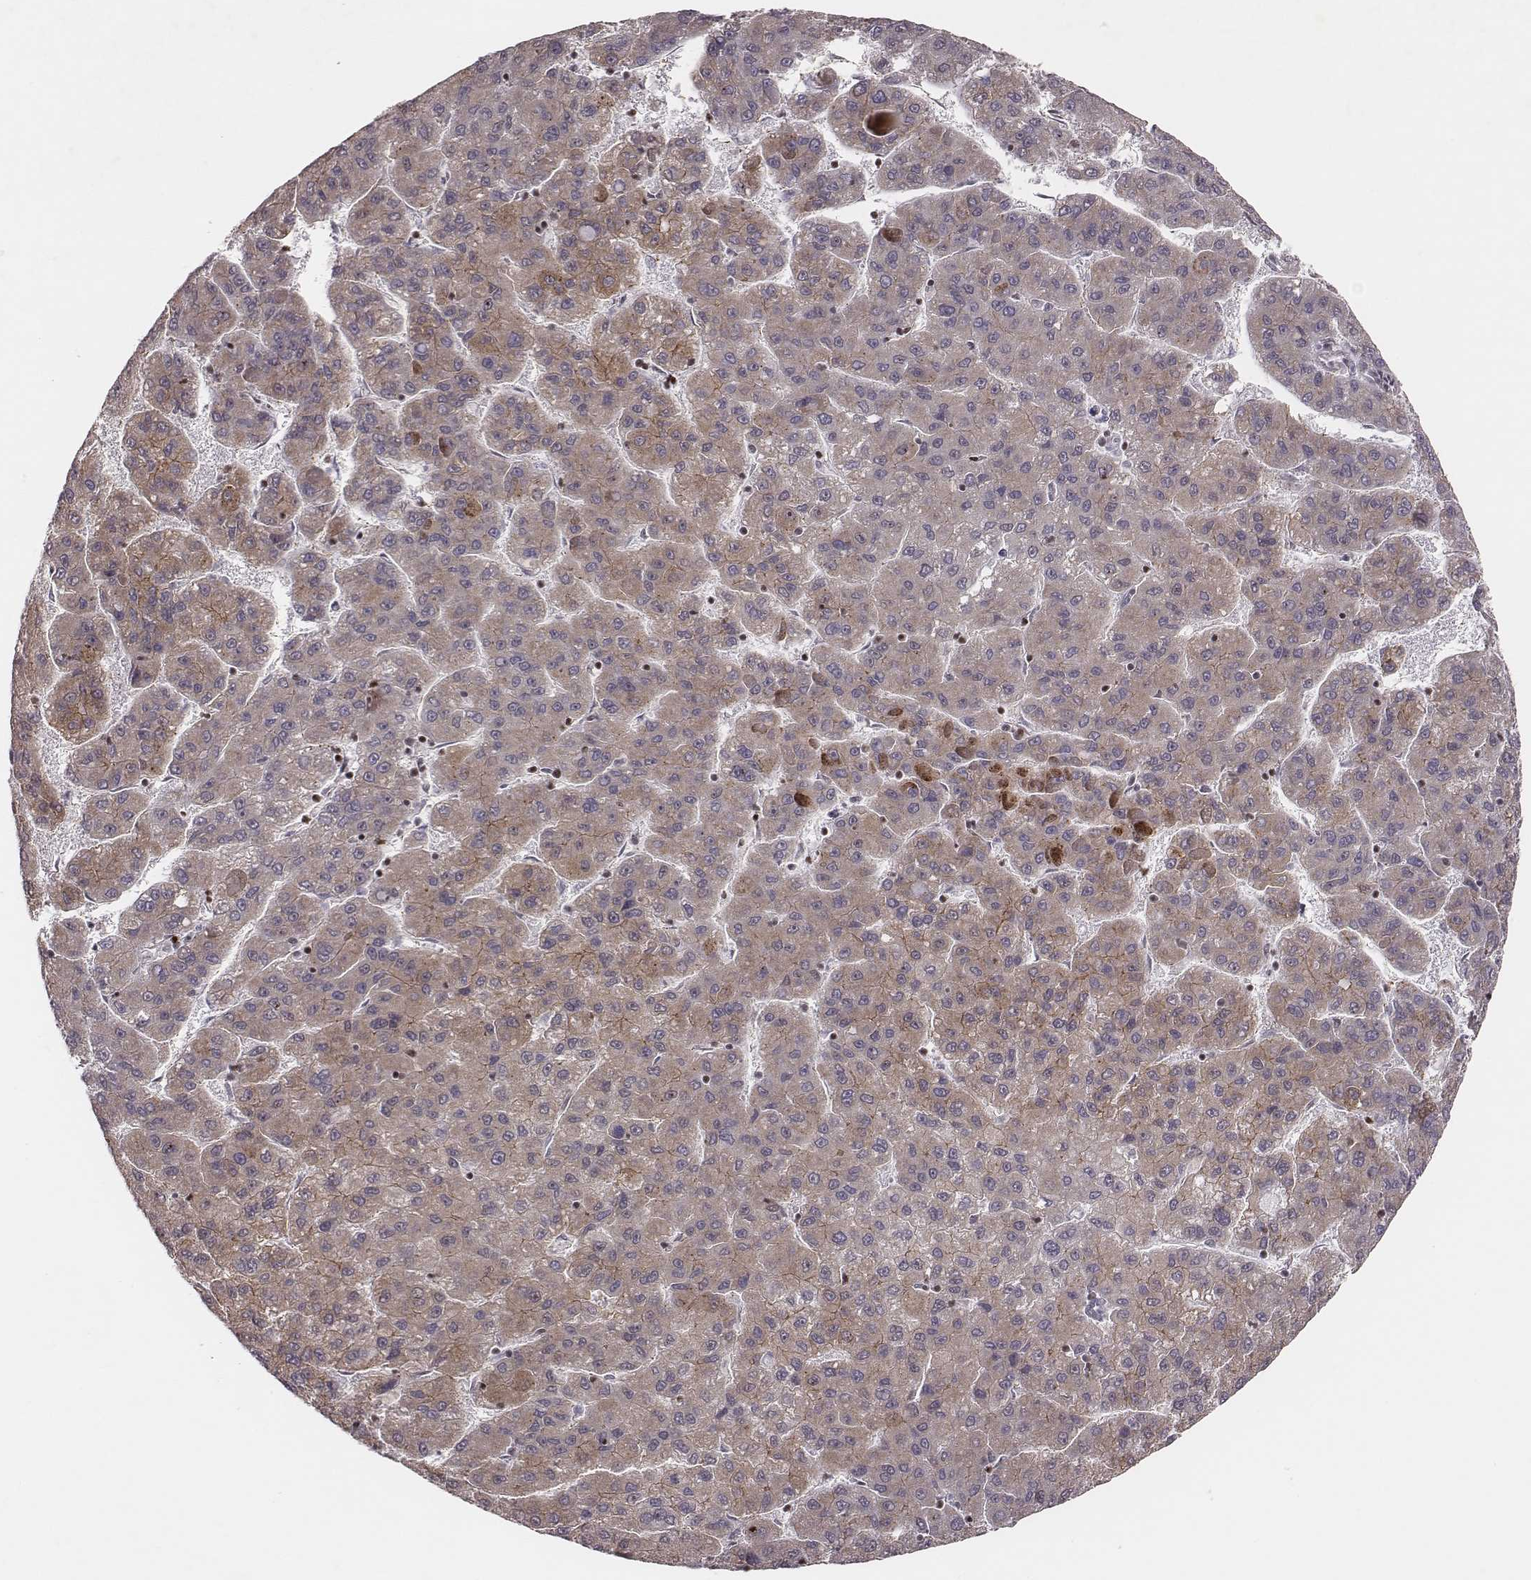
{"staining": {"intensity": "weak", "quantity": "<25%", "location": "cytoplasmic/membranous"}, "tissue": "liver cancer", "cell_type": "Tumor cells", "image_type": "cancer", "snomed": [{"axis": "morphology", "description": "Carcinoma, Hepatocellular, NOS"}, {"axis": "topography", "description": "Liver"}], "caption": "Tumor cells are negative for brown protein staining in liver cancer (hepatocellular carcinoma).", "gene": "WDR59", "patient": {"sex": "female", "age": 82}}